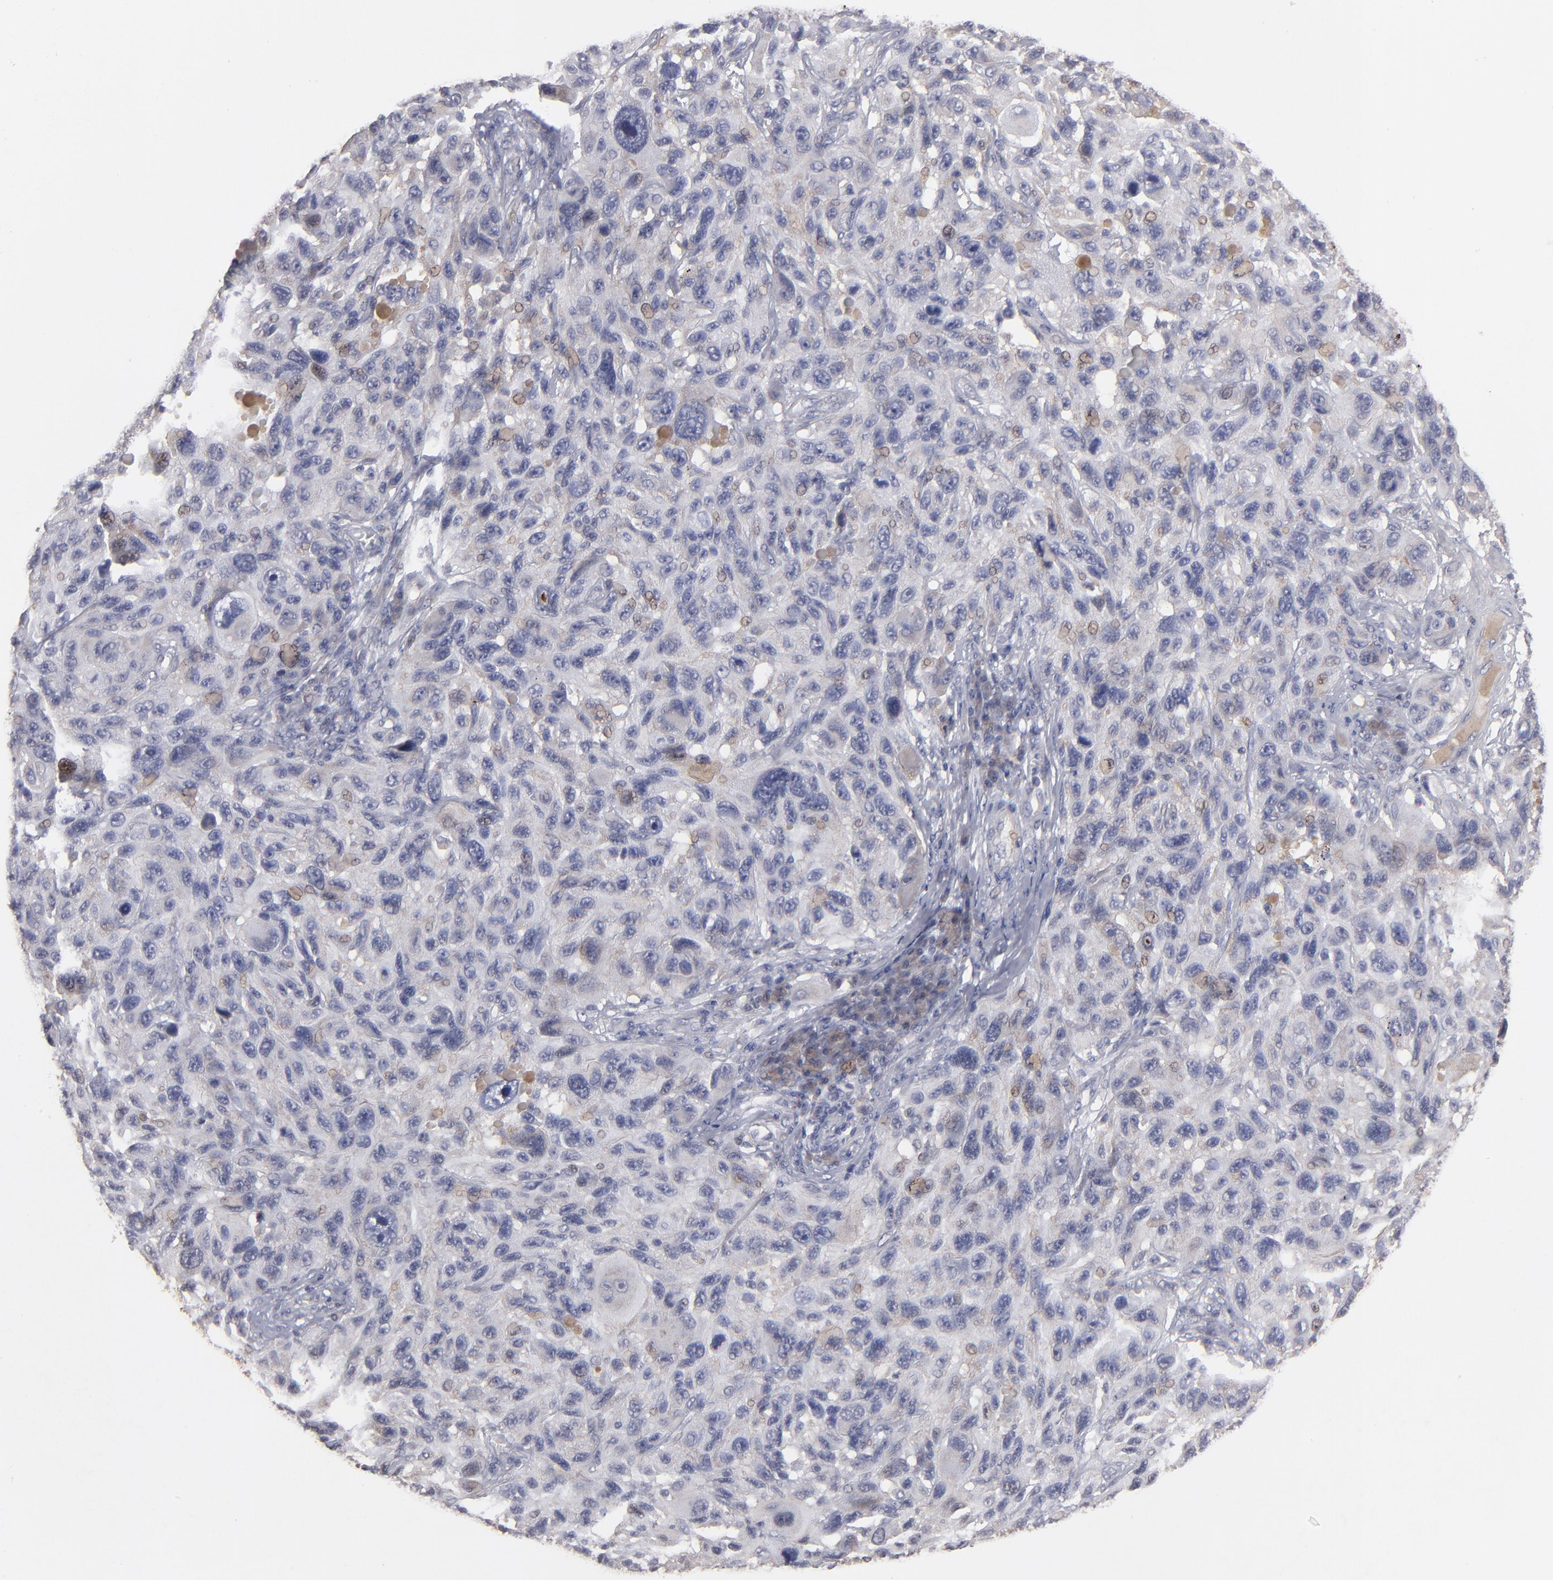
{"staining": {"intensity": "negative", "quantity": "none", "location": "none"}, "tissue": "melanoma", "cell_type": "Tumor cells", "image_type": "cancer", "snomed": [{"axis": "morphology", "description": "Malignant melanoma, NOS"}, {"axis": "topography", "description": "Skin"}], "caption": "DAB (3,3'-diaminobenzidine) immunohistochemical staining of melanoma displays no significant staining in tumor cells.", "gene": "GPM6B", "patient": {"sex": "male", "age": 53}}